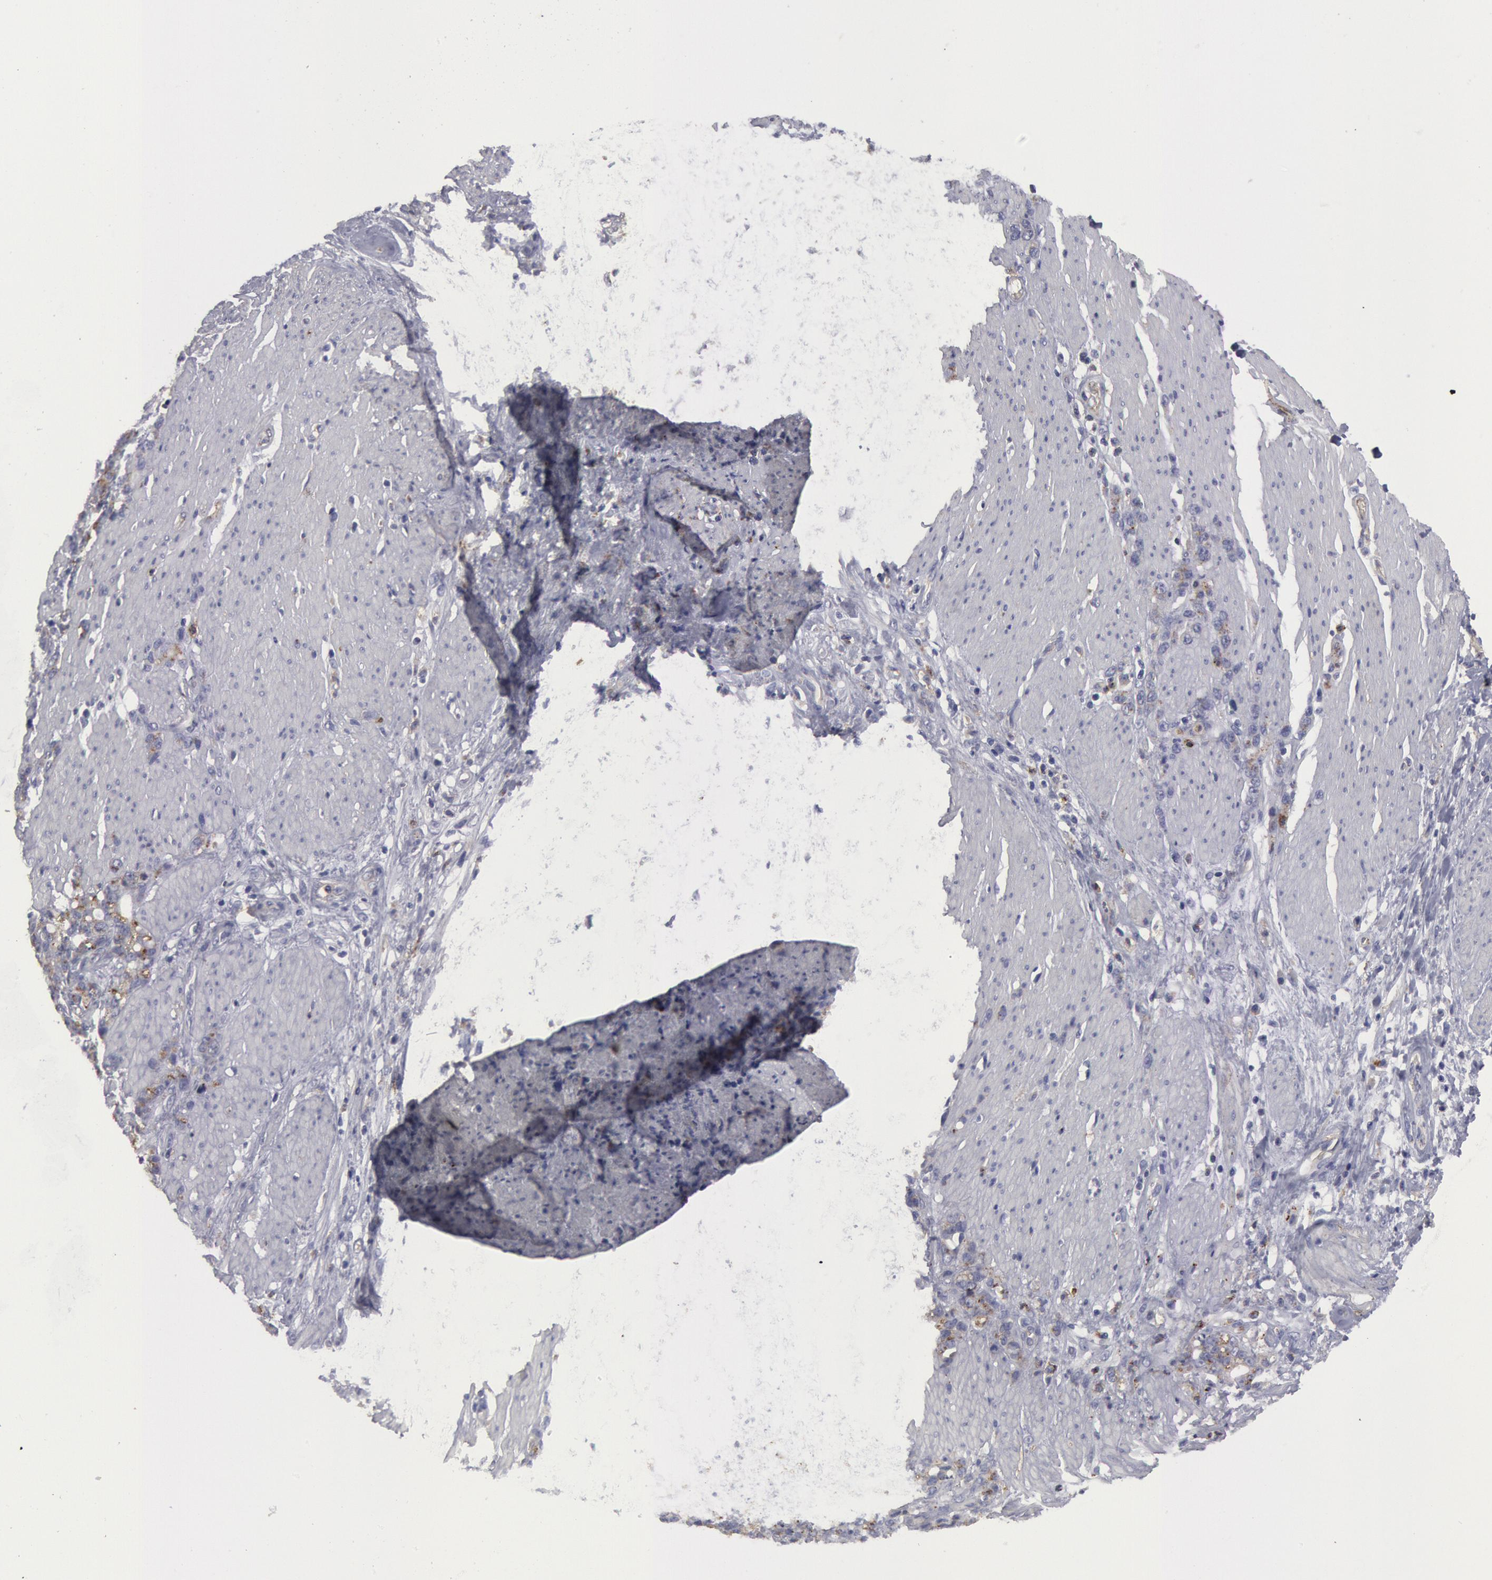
{"staining": {"intensity": "negative", "quantity": "none", "location": "none"}, "tissue": "stomach cancer", "cell_type": "Tumor cells", "image_type": "cancer", "snomed": [{"axis": "morphology", "description": "Adenocarcinoma, NOS"}, {"axis": "topography", "description": "Stomach, lower"}], "caption": "Tumor cells are negative for brown protein staining in stomach cancer.", "gene": "FLOT1", "patient": {"sex": "male", "age": 88}}